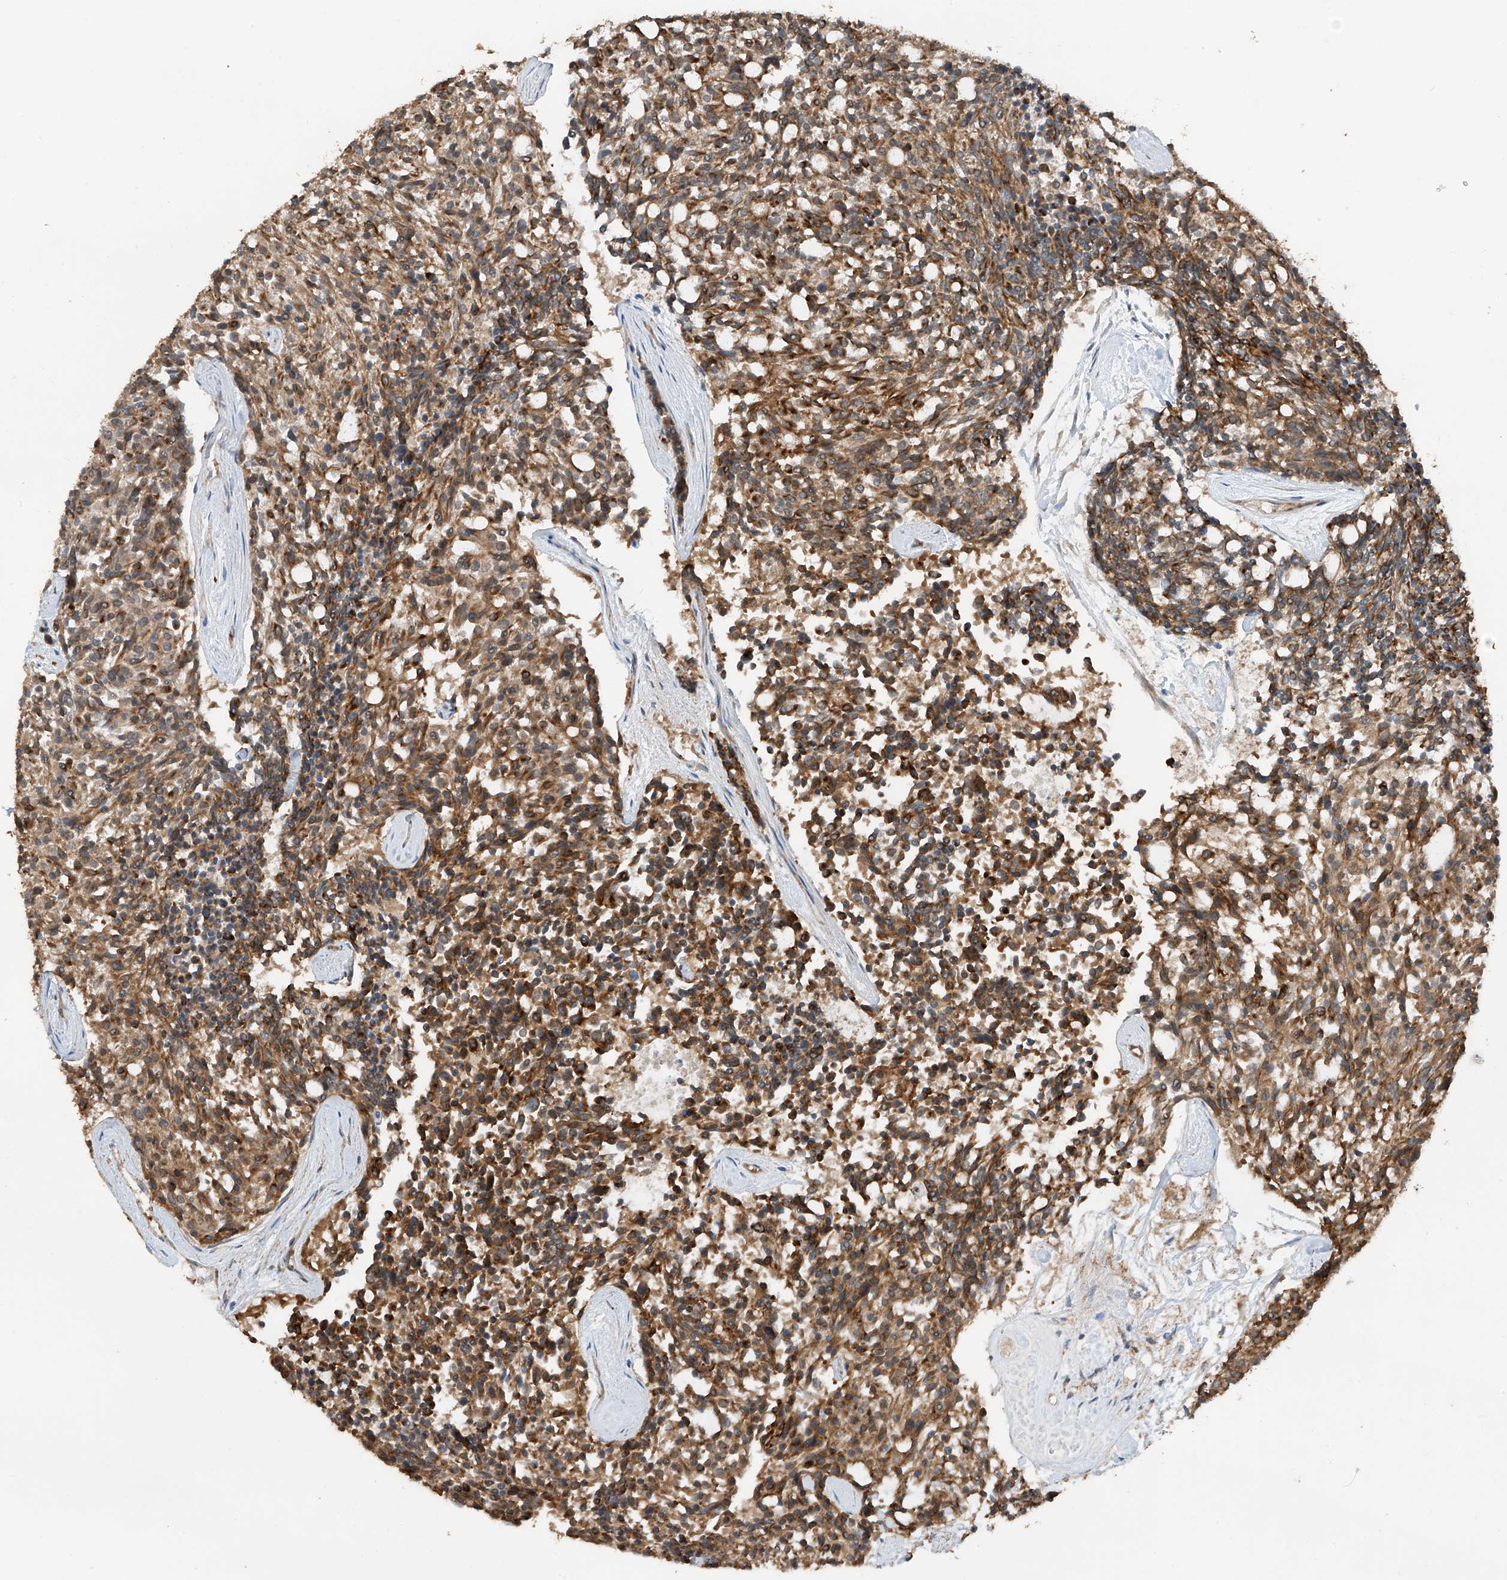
{"staining": {"intensity": "moderate", "quantity": ">75%", "location": "cytoplasmic/membranous"}, "tissue": "carcinoid", "cell_type": "Tumor cells", "image_type": "cancer", "snomed": [{"axis": "morphology", "description": "Carcinoid, malignant, NOS"}, {"axis": "topography", "description": "Pancreas"}], "caption": "A brown stain highlights moderate cytoplasmic/membranous positivity of a protein in carcinoid (malignant) tumor cells.", "gene": "RPAIN", "patient": {"sex": "female", "age": 54}}